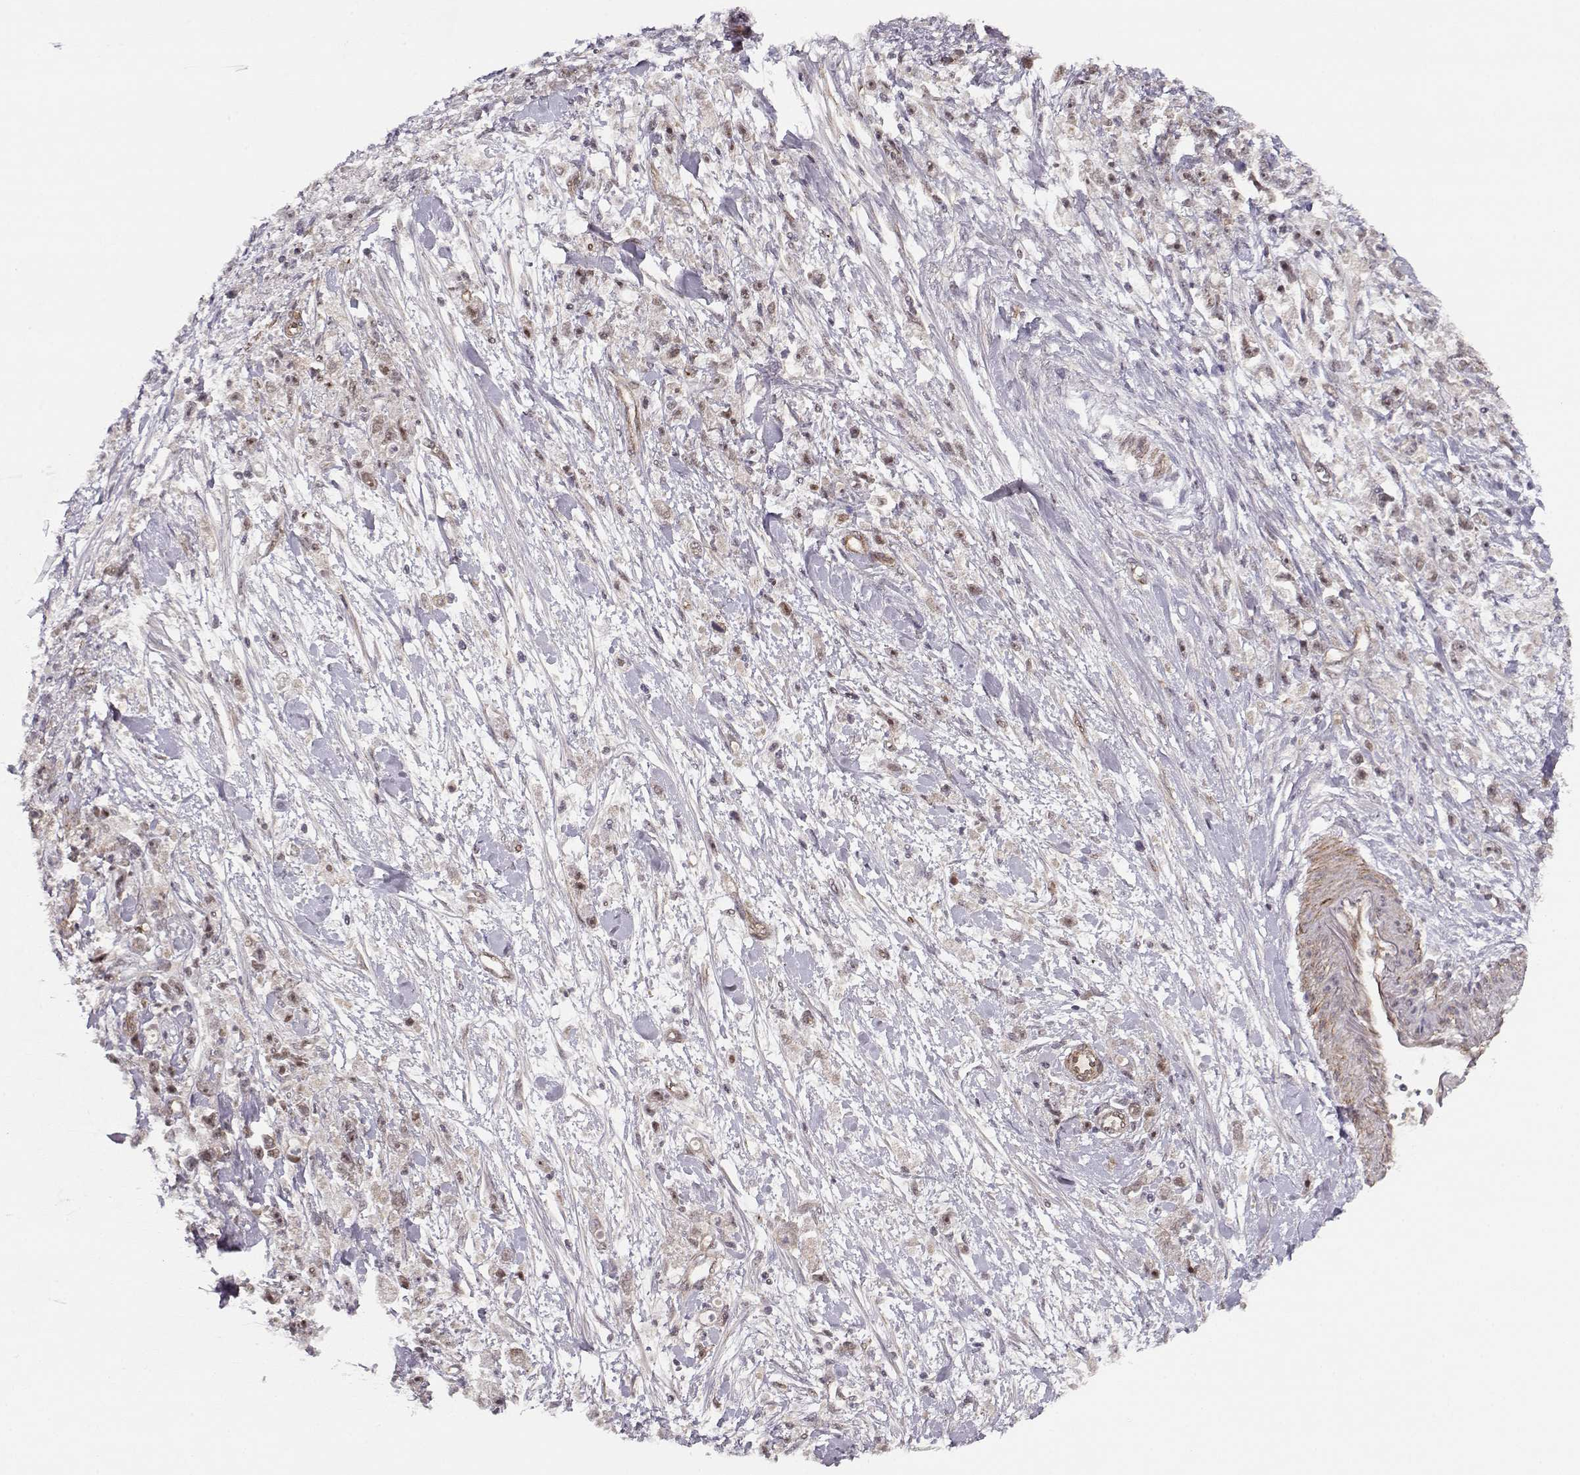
{"staining": {"intensity": "weak", "quantity": "<25%", "location": "nuclear"}, "tissue": "stomach cancer", "cell_type": "Tumor cells", "image_type": "cancer", "snomed": [{"axis": "morphology", "description": "Adenocarcinoma, NOS"}, {"axis": "topography", "description": "Stomach"}], "caption": "Immunohistochemistry (IHC) micrograph of neoplastic tissue: adenocarcinoma (stomach) stained with DAB (3,3'-diaminobenzidine) displays no significant protein staining in tumor cells.", "gene": "CIR1", "patient": {"sex": "female", "age": 59}}